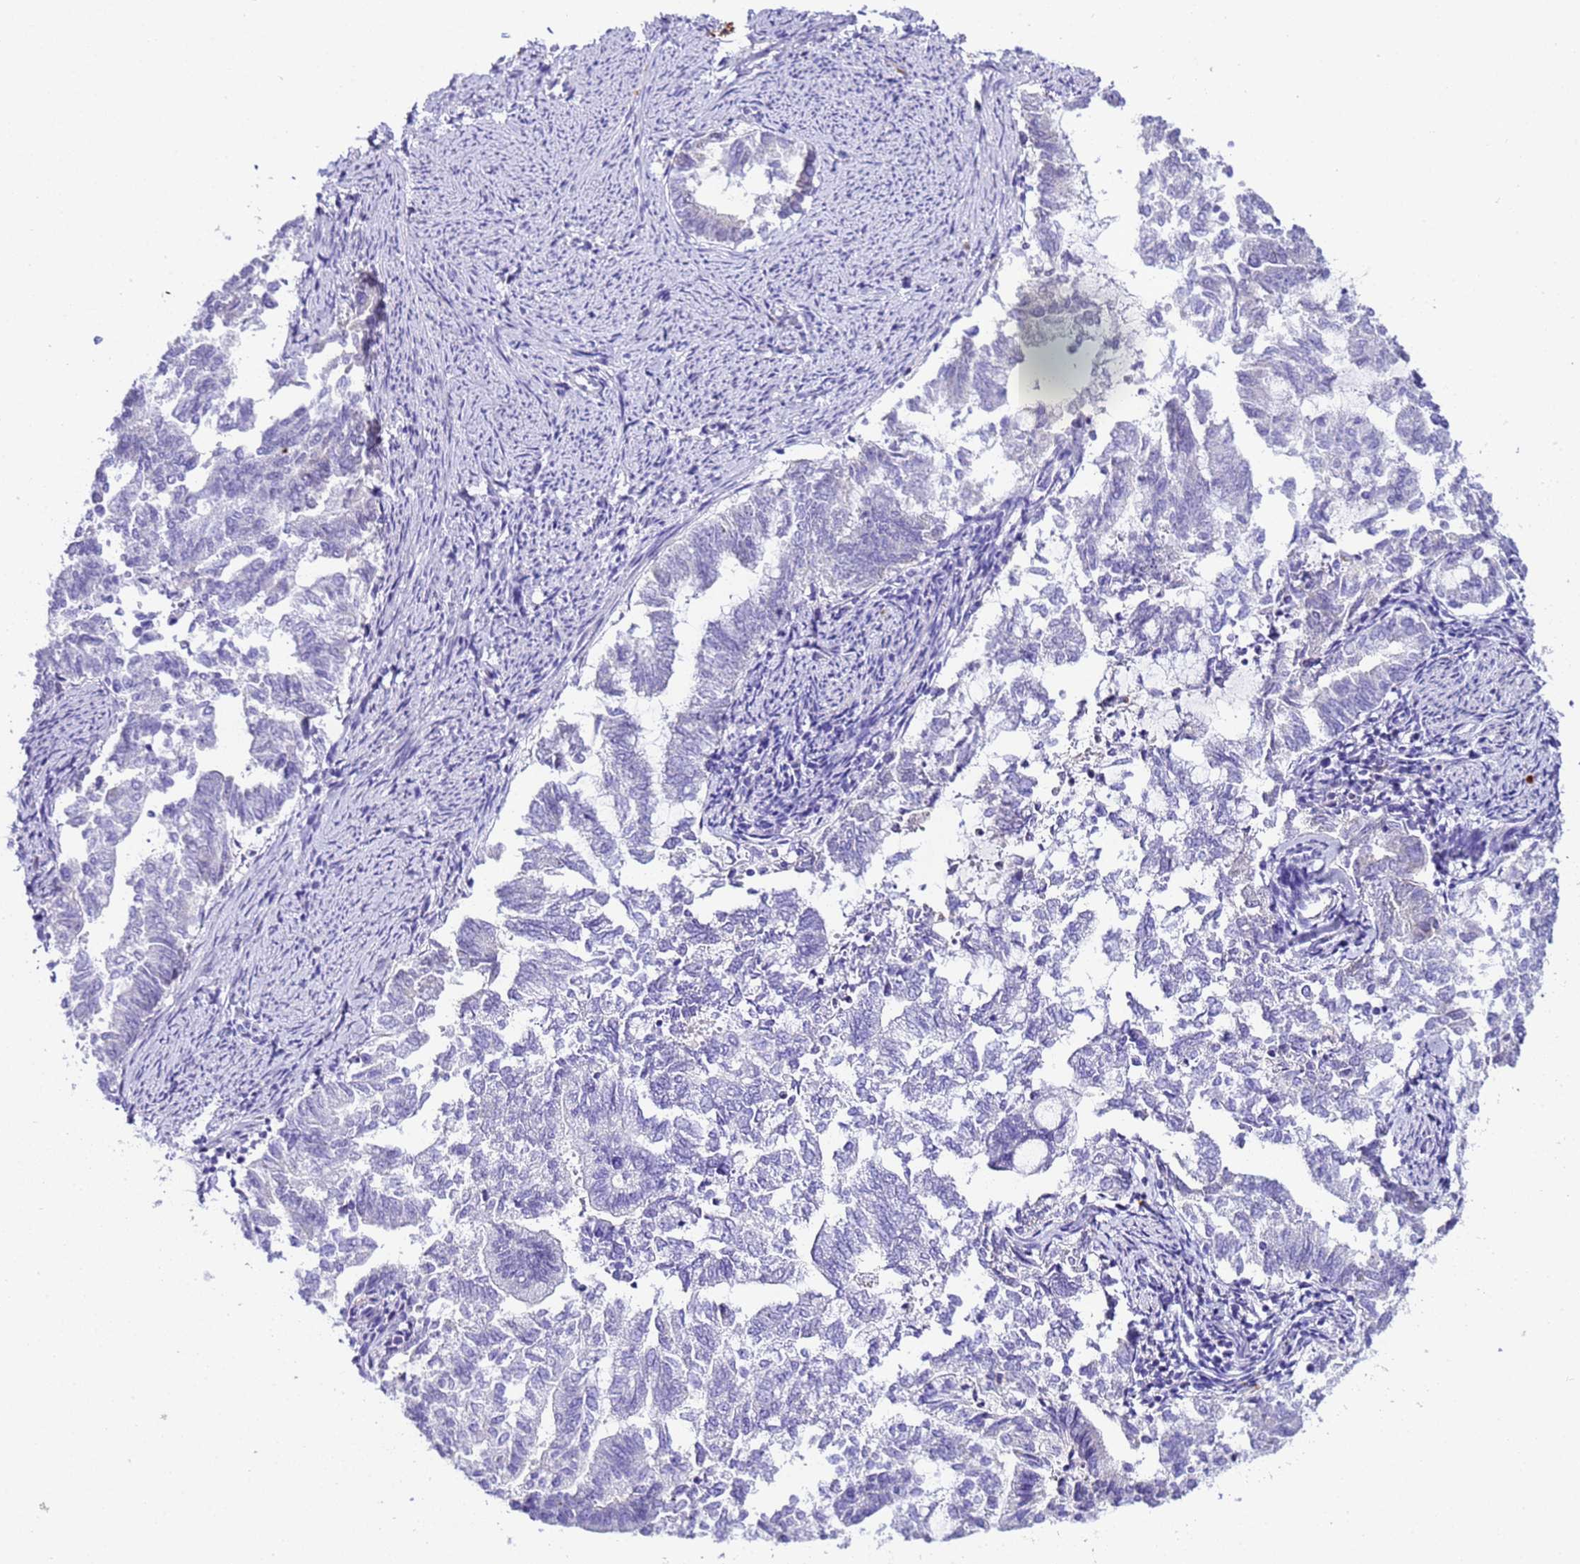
{"staining": {"intensity": "negative", "quantity": "none", "location": "none"}, "tissue": "endometrial cancer", "cell_type": "Tumor cells", "image_type": "cancer", "snomed": [{"axis": "morphology", "description": "Adenocarcinoma, NOS"}, {"axis": "topography", "description": "Endometrium"}], "caption": "Micrograph shows no protein staining in tumor cells of endometrial cancer tissue.", "gene": "CFHR2", "patient": {"sex": "female", "age": 79}}